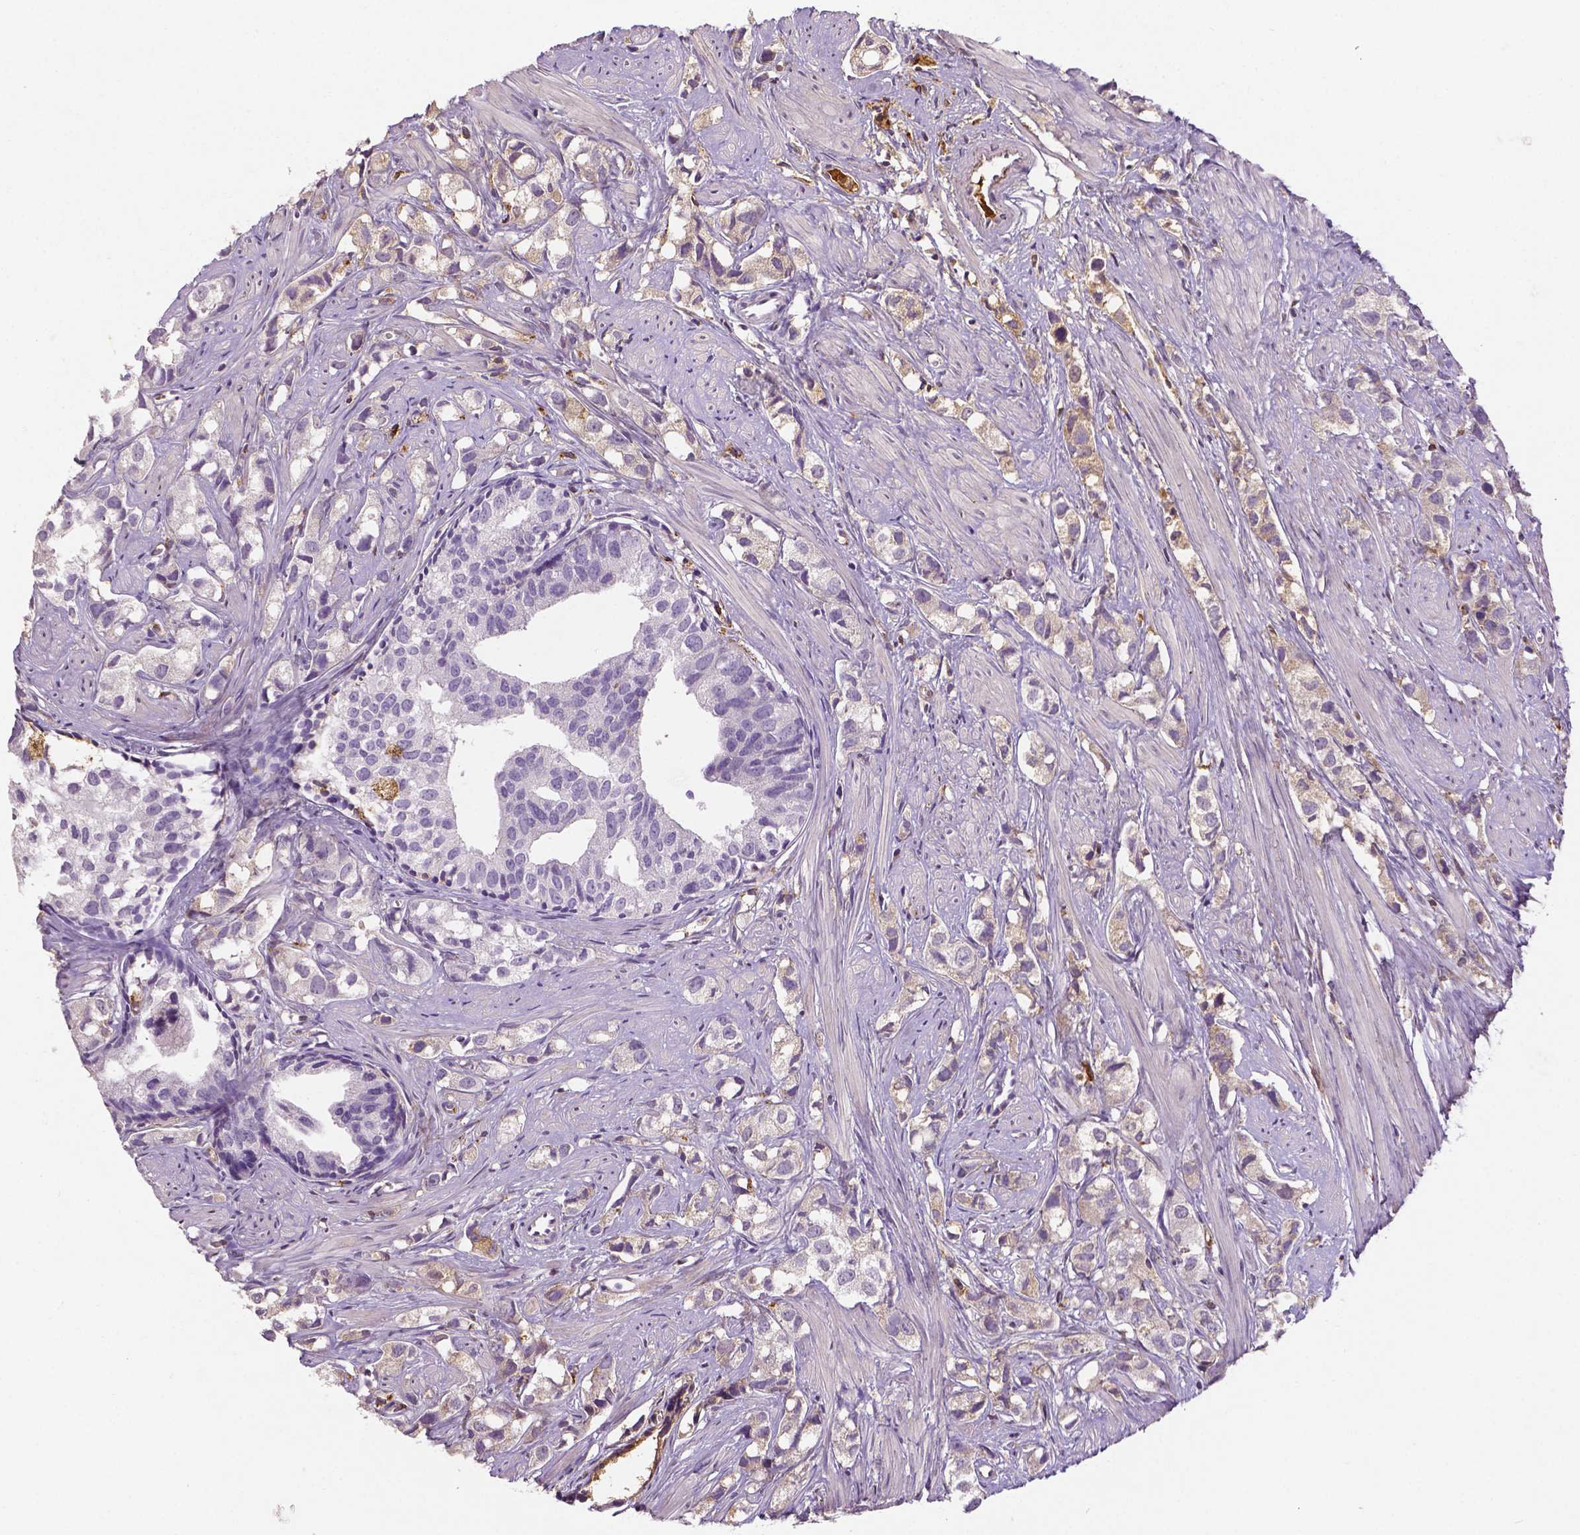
{"staining": {"intensity": "weak", "quantity": "<25%", "location": "cytoplasmic/membranous"}, "tissue": "prostate cancer", "cell_type": "Tumor cells", "image_type": "cancer", "snomed": [{"axis": "morphology", "description": "Adenocarcinoma, High grade"}, {"axis": "topography", "description": "Prostate"}], "caption": "This is an immunohistochemistry micrograph of high-grade adenocarcinoma (prostate). There is no positivity in tumor cells.", "gene": "APOE", "patient": {"sex": "male", "age": 58}}